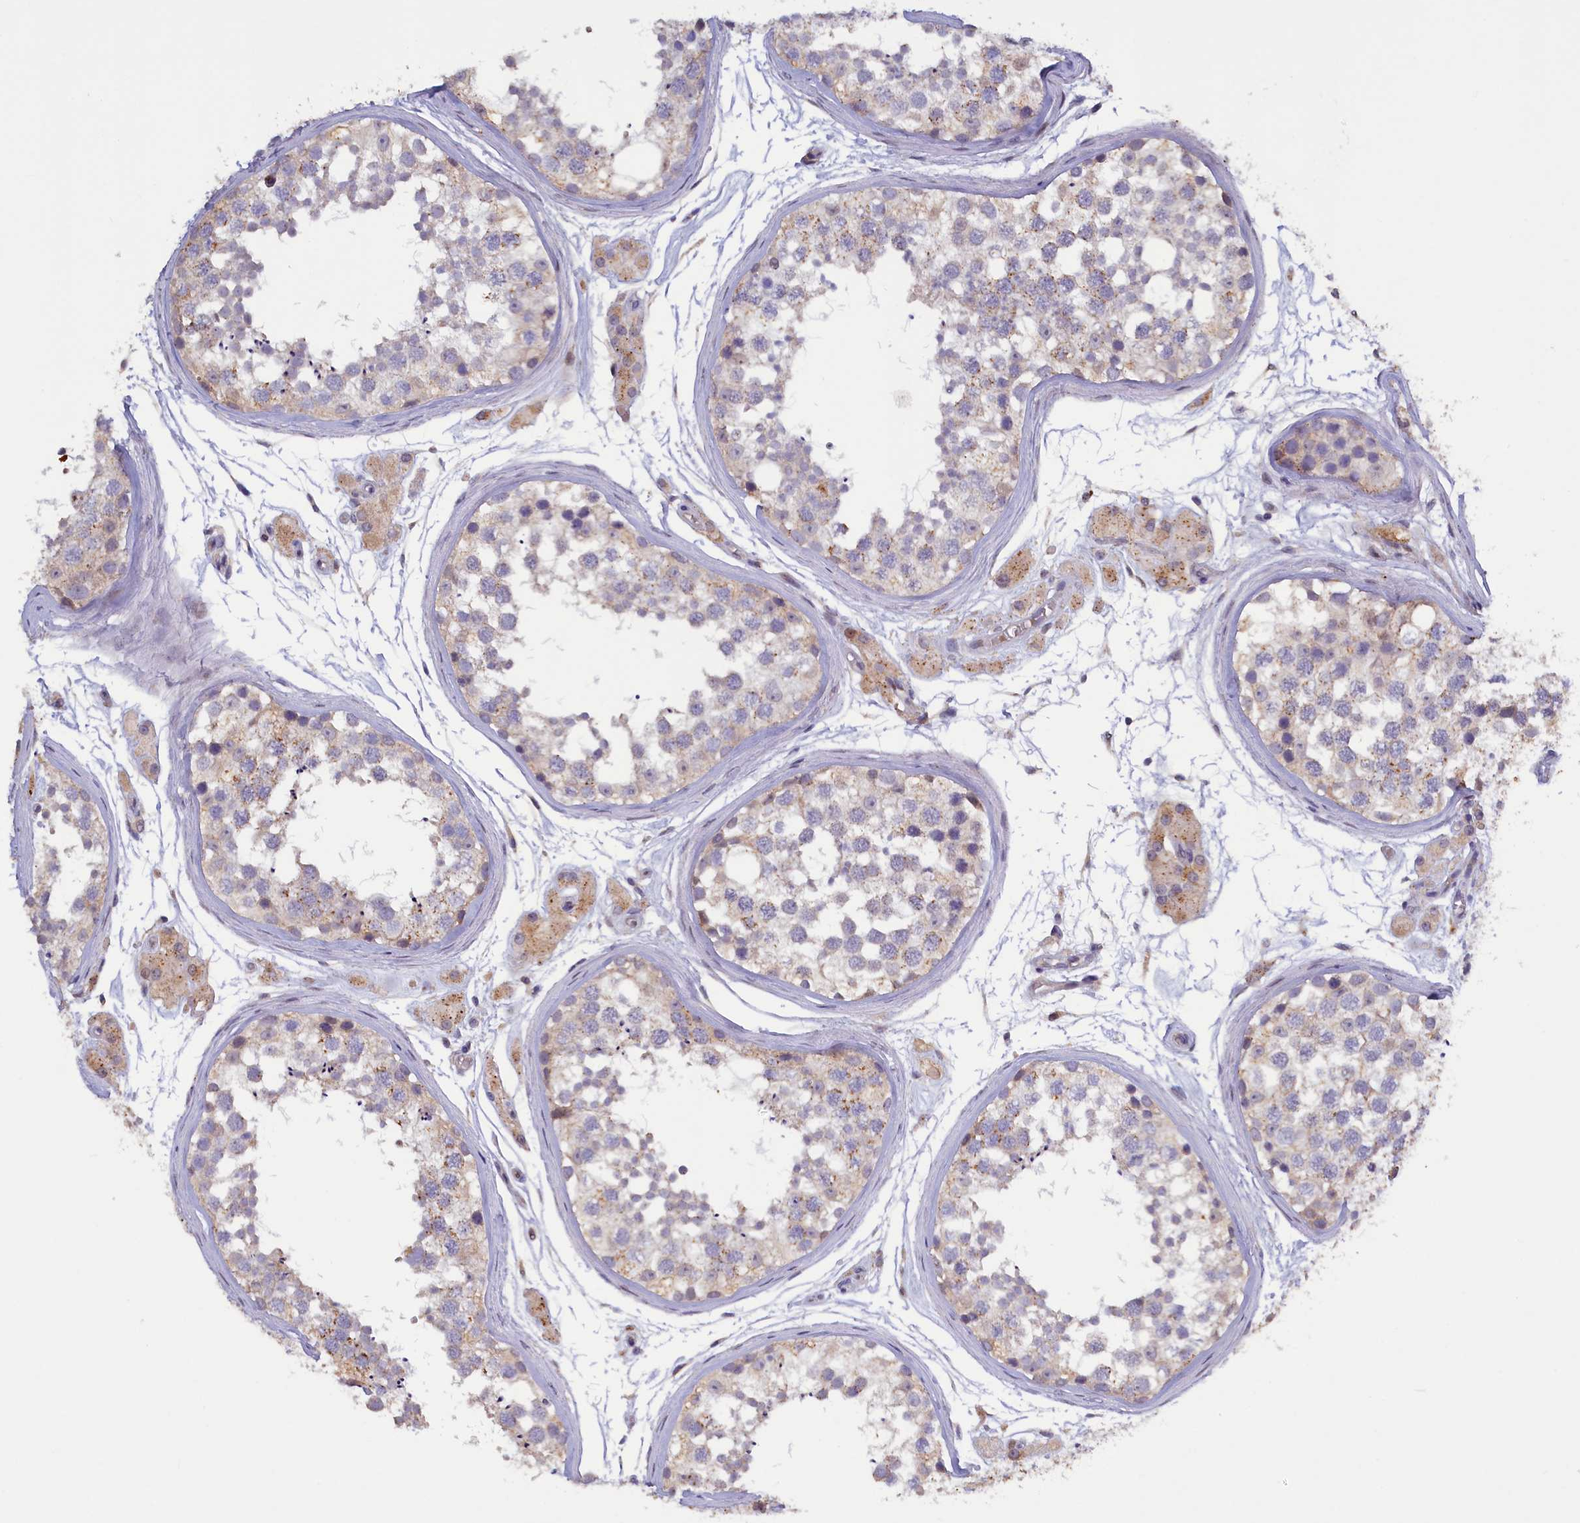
{"staining": {"intensity": "weak", "quantity": "<25%", "location": "cytoplasmic/membranous"}, "tissue": "testis", "cell_type": "Cells in seminiferous ducts", "image_type": "normal", "snomed": [{"axis": "morphology", "description": "Normal tissue, NOS"}, {"axis": "topography", "description": "Testis"}], "caption": "This is a micrograph of IHC staining of benign testis, which shows no expression in cells in seminiferous ducts. Brightfield microscopy of immunohistochemistry stained with DAB (brown) and hematoxylin (blue), captured at high magnification.", "gene": "HYKK", "patient": {"sex": "male", "age": 56}}